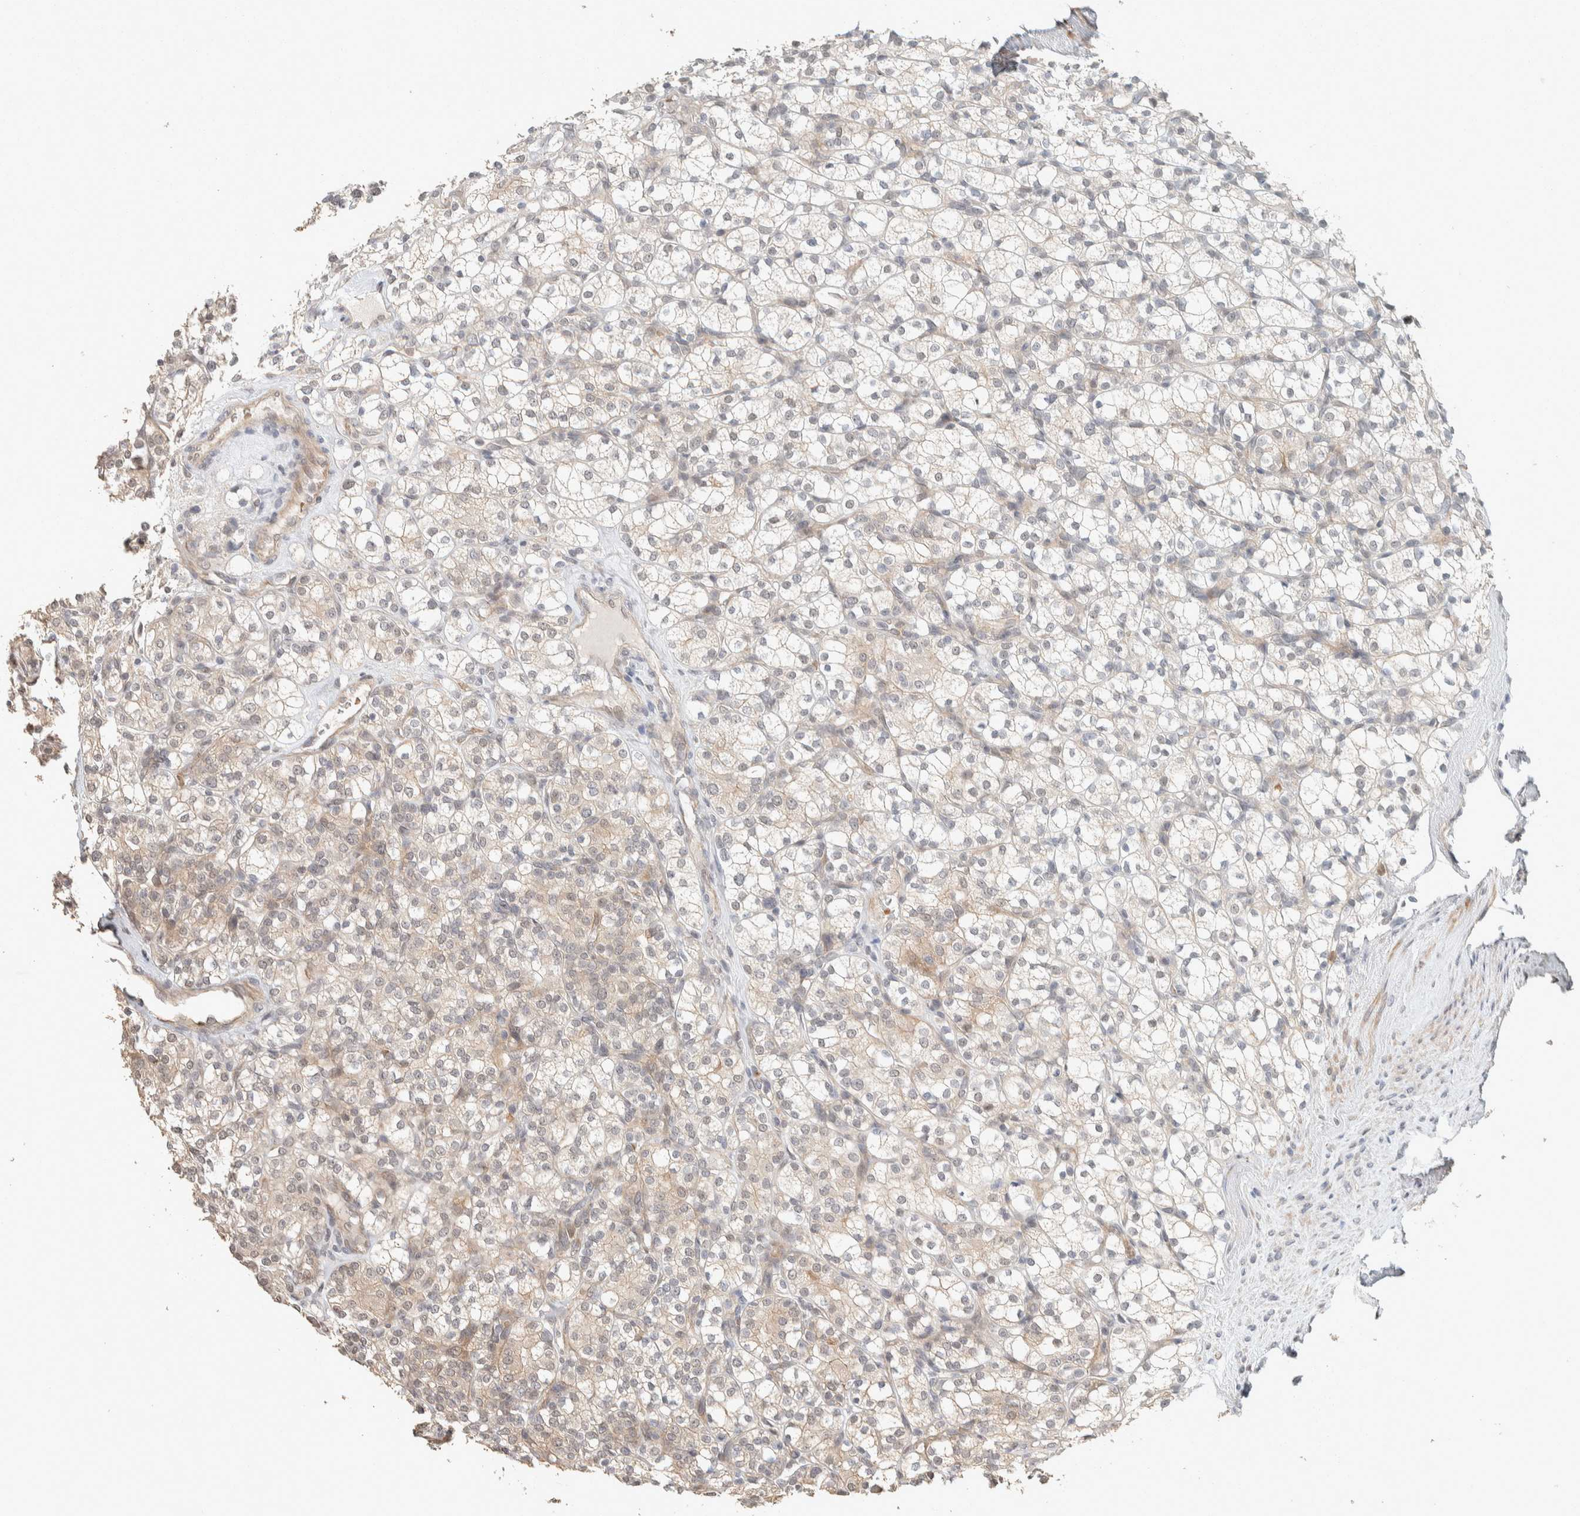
{"staining": {"intensity": "weak", "quantity": "<25%", "location": "cytoplasmic/membranous"}, "tissue": "renal cancer", "cell_type": "Tumor cells", "image_type": "cancer", "snomed": [{"axis": "morphology", "description": "Adenocarcinoma, NOS"}, {"axis": "topography", "description": "Kidney"}], "caption": "The micrograph demonstrates no staining of tumor cells in renal cancer (adenocarcinoma). (Brightfield microscopy of DAB (3,3'-diaminobenzidine) immunohistochemistry at high magnification).", "gene": "ZBTB2", "patient": {"sex": "male", "age": 77}}